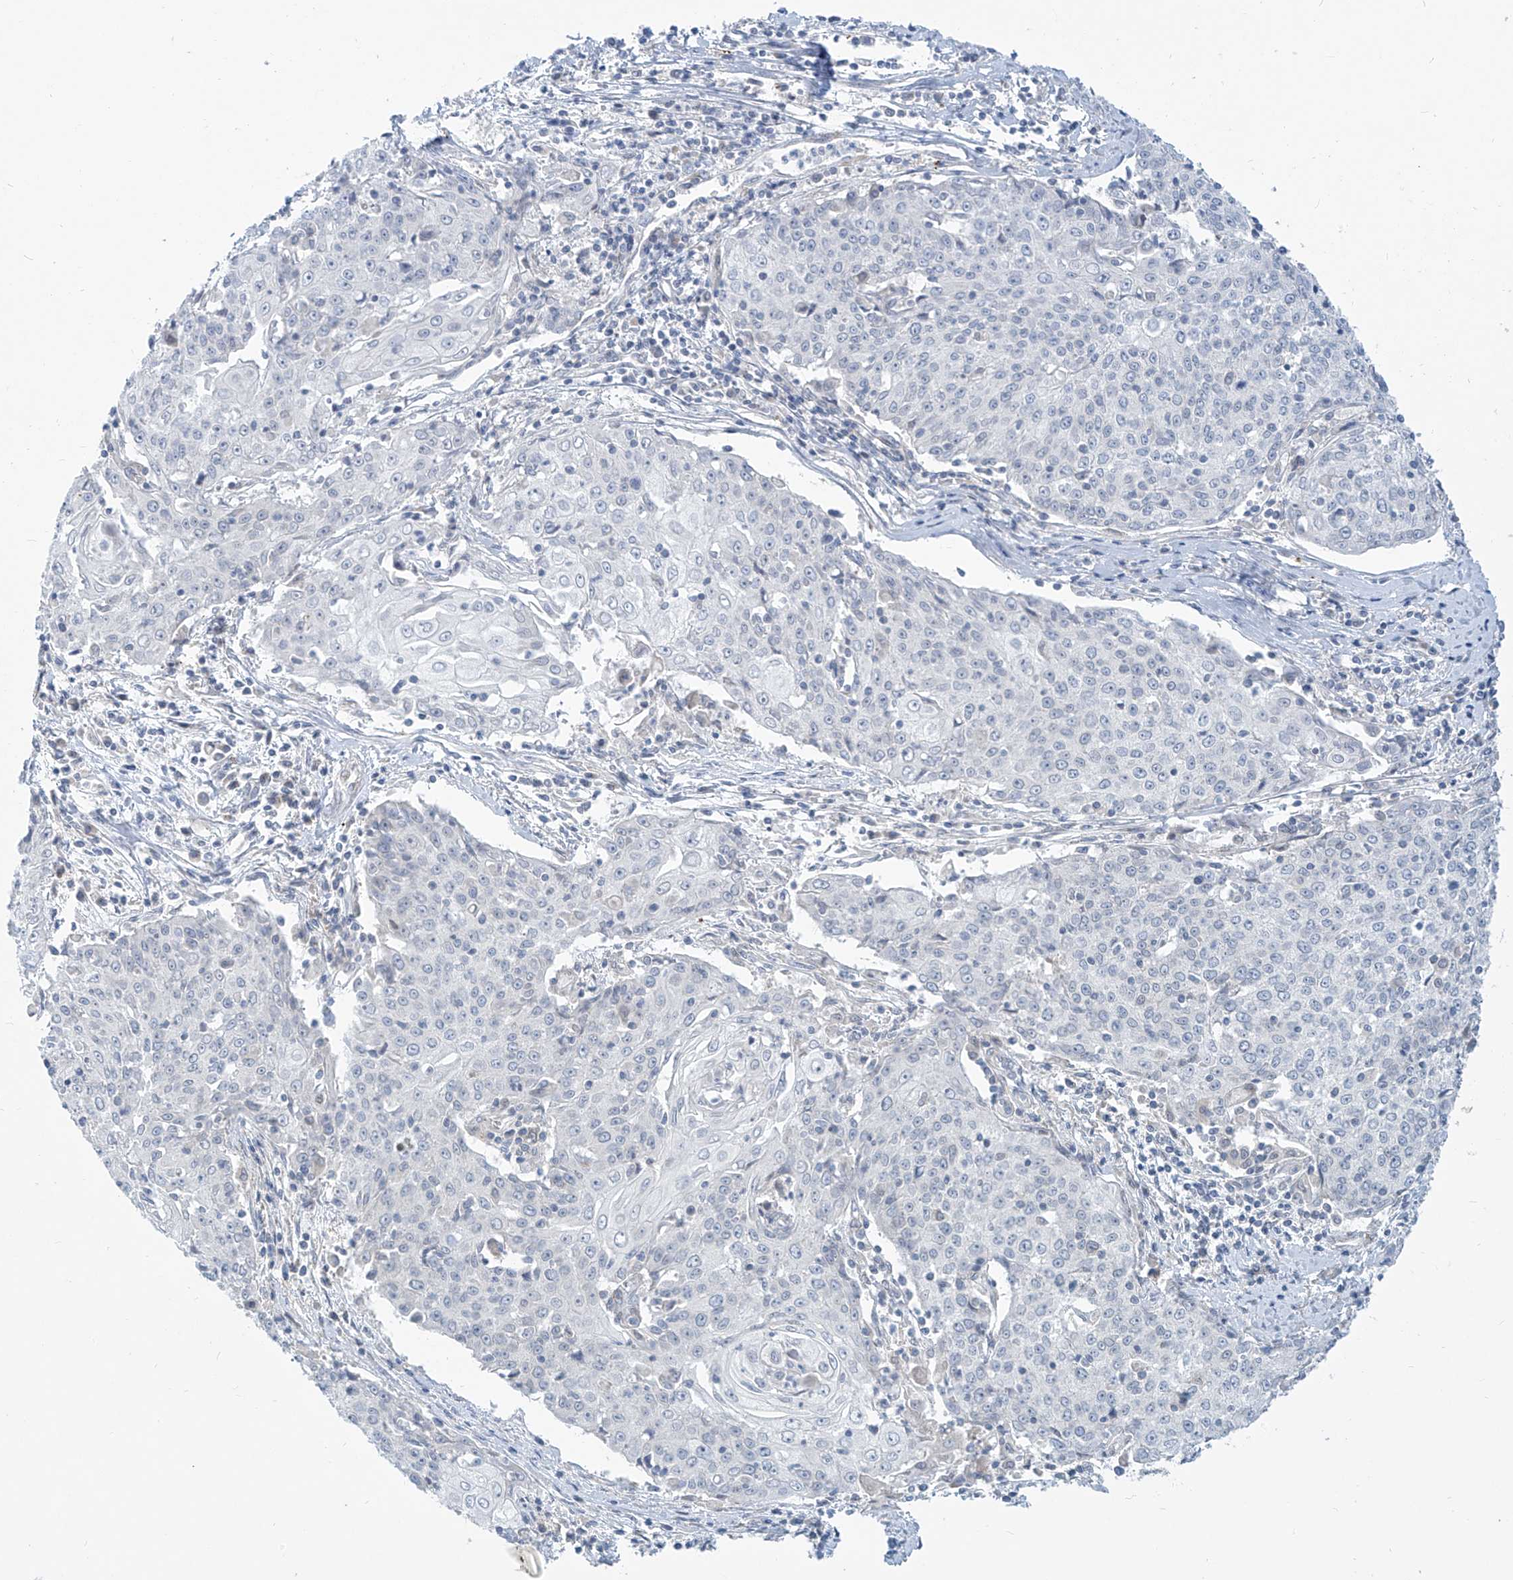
{"staining": {"intensity": "negative", "quantity": "none", "location": "none"}, "tissue": "cervical cancer", "cell_type": "Tumor cells", "image_type": "cancer", "snomed": [{"axis": "morphology", "description": "Squamous cell carcinoma, NOS"}, {"axis": "topography", "description": "Cervix"}], "caption": "The image demonstrates no staining of tumor cells in cervical cancer (squamous cell carcinoma).", "gene": "KRTAP25-1", "patient": {"sex": "female", "age": 48}}